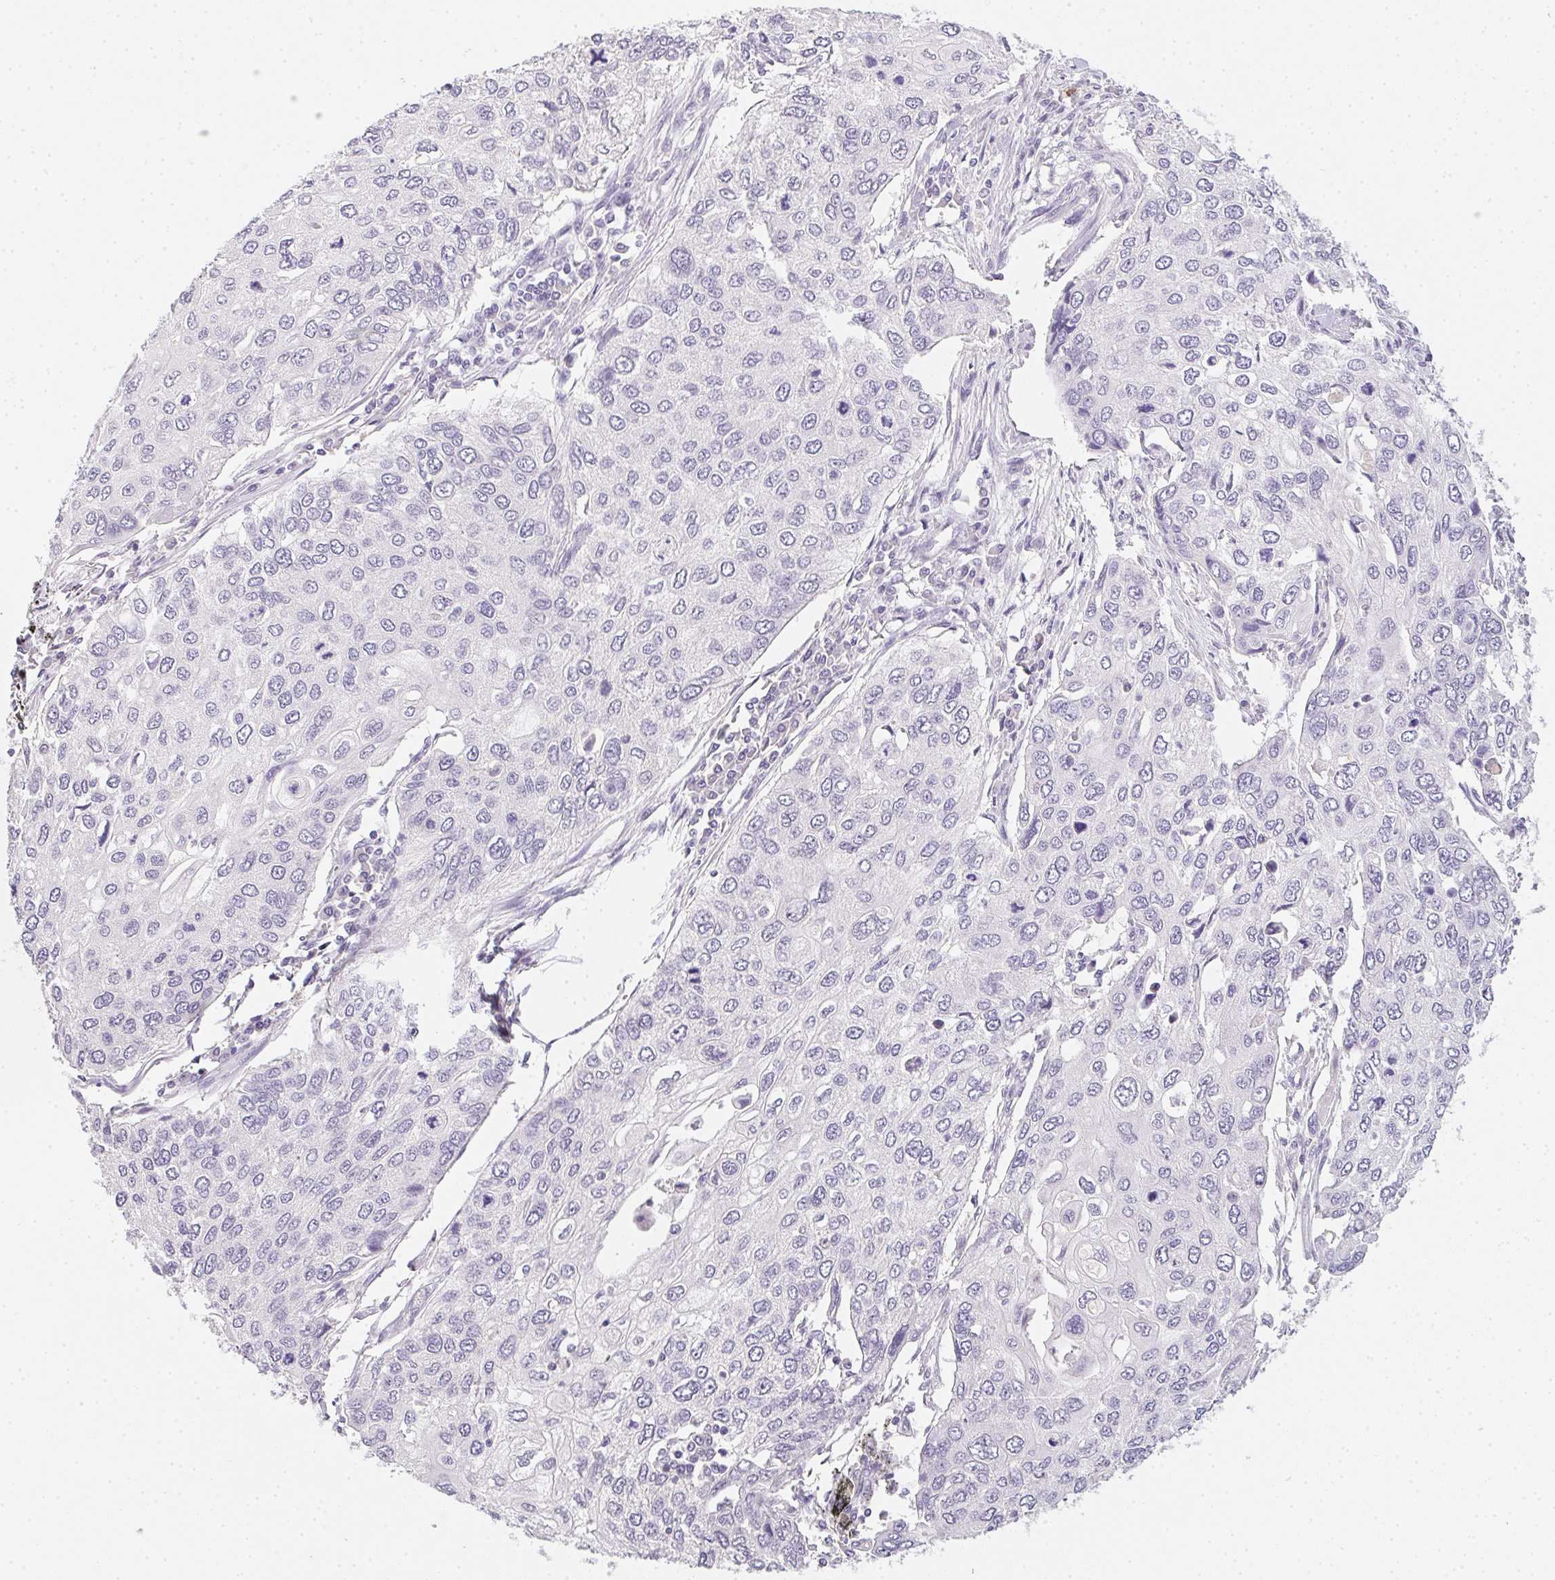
{"staining": {"intensity": "negative", "quantity": "none", "location": "none"}, "tissue": "lung cancer", "cell_type": "Tumor cells", "image_type": "cancer", "snomed": [{"axis": "morphology", "description": "Squamous cell carcinoma, NOS"}, {"axis": "morphology", "description": "Squamous cell carcinoma, metastatic, NOS"}, {"axis": "topography", "description": "Lung"}], "caption": "There is no significant expression in tumor cells of metastatic squamous cell carcinoma (lung).", "gene": "ZBBX", "patient": {"sex": "male", "age": 63}}